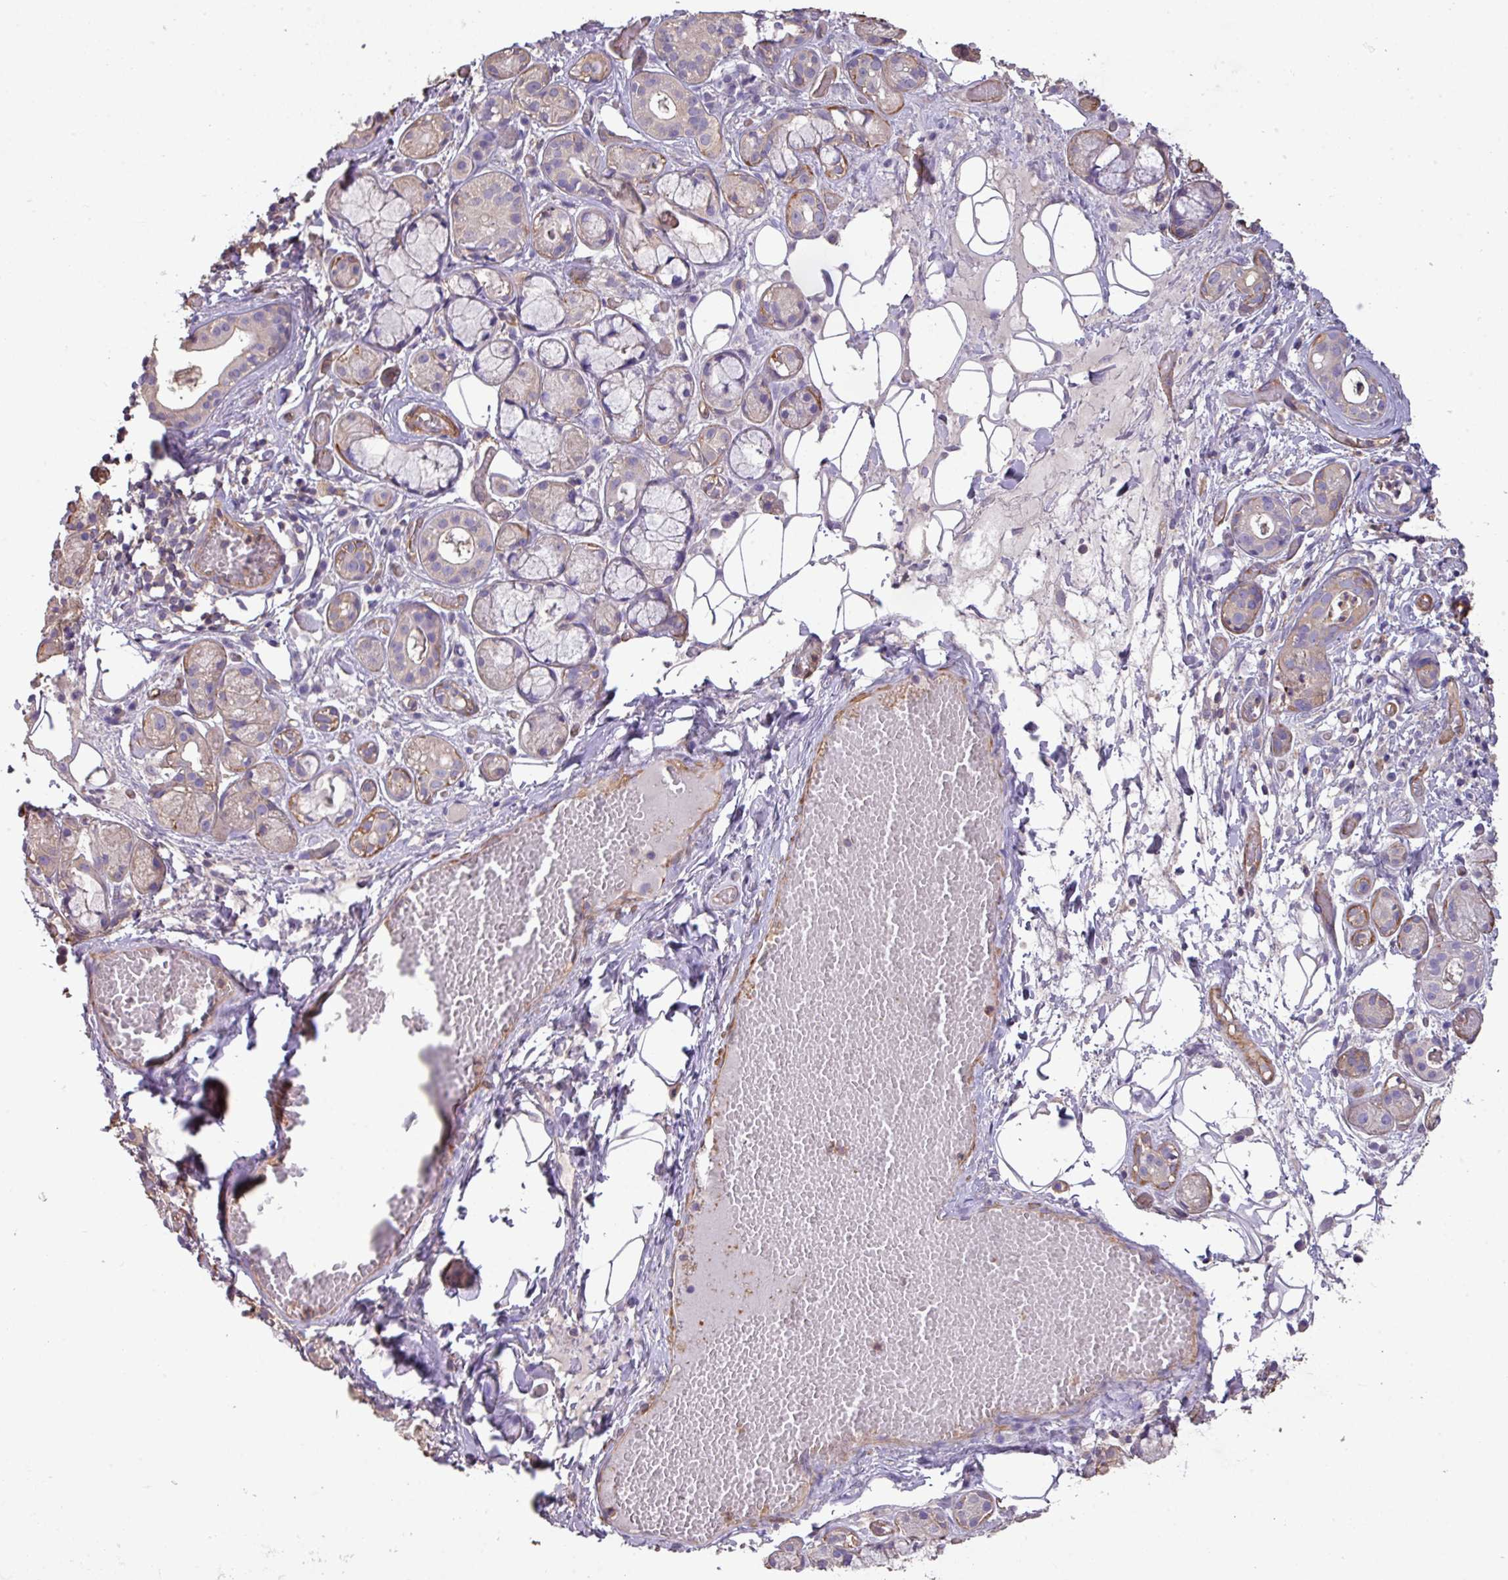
{"staining": {"intensity": "negative", "quantity": "none", "location": "none"}, "tissue": "salivary gland", "cell_type": "Glandular cells", "image_type": "normal", "snomed": [{"axis": "morphology", "description": "Normal tissue, NOS"}, {"axis": "topography", "description": "Salivary gland"}], "caption": "Salivary gland stained for a protein using immunohistochemistry (IHC) shows no staining glandular cells.", "gene": "CALML4", "patient": {"sex": "male", "age": 82}}